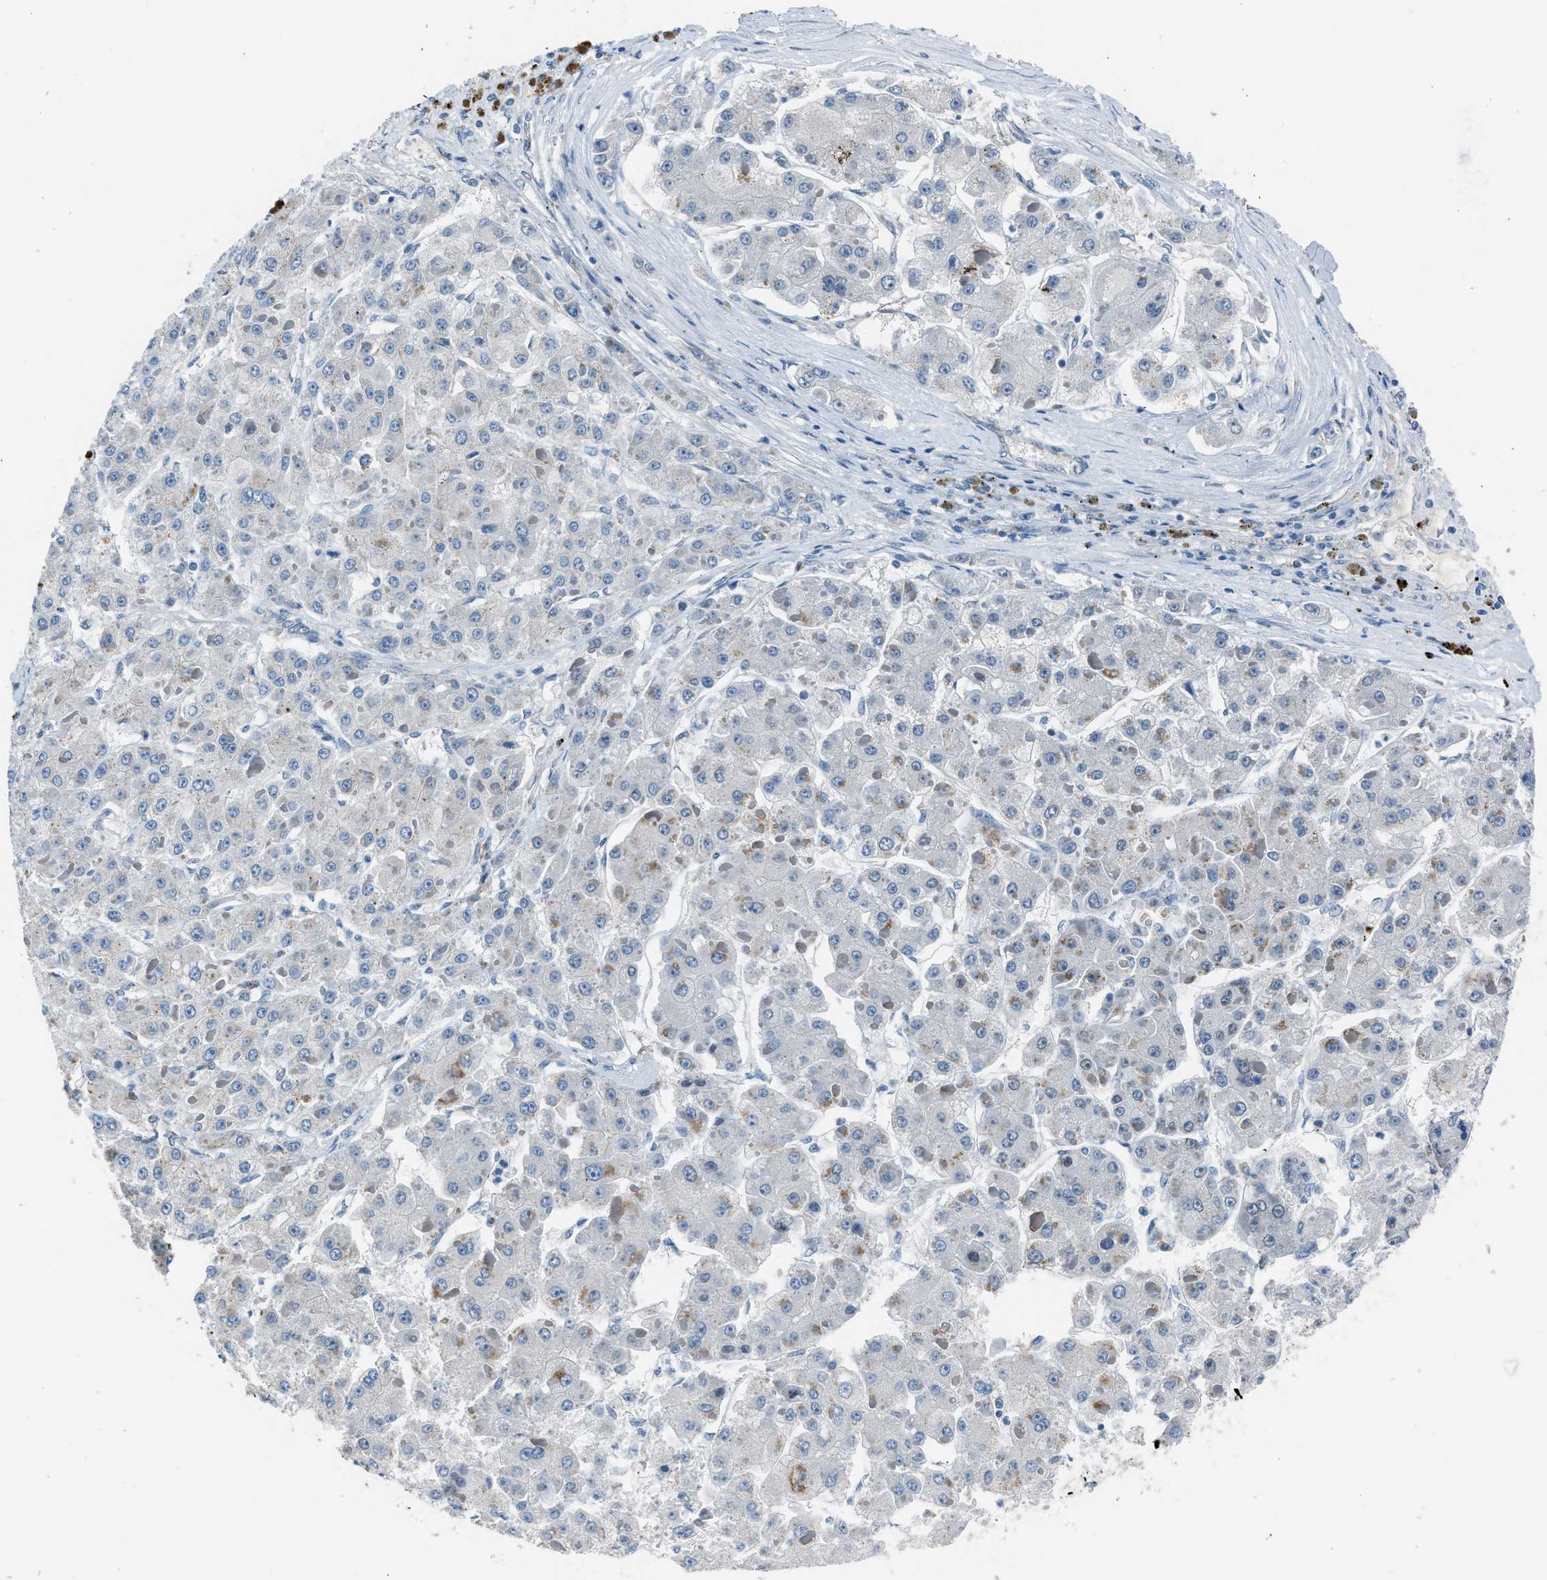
{"staining": {"intensity": "weak", "quantity": "<25%", "location": "cytoplasmic/membranous"}, "tissue": "liver cancer", "cell_type": "Tumor cells", "image_type": "cancer", "snomed": [{"axis": "morphology", "description": "Carcinoma, Hepatocellular, NOS"}, {"axis": "topography", "description": "Liver"}], "caption": "An immunohistochemistry (IHC) micrograph of liver cancer is shown. There is no staining in tumor cells of liver cancer.", "gene": "RNF41", "patient": {"sex": "female", "age": 73}}